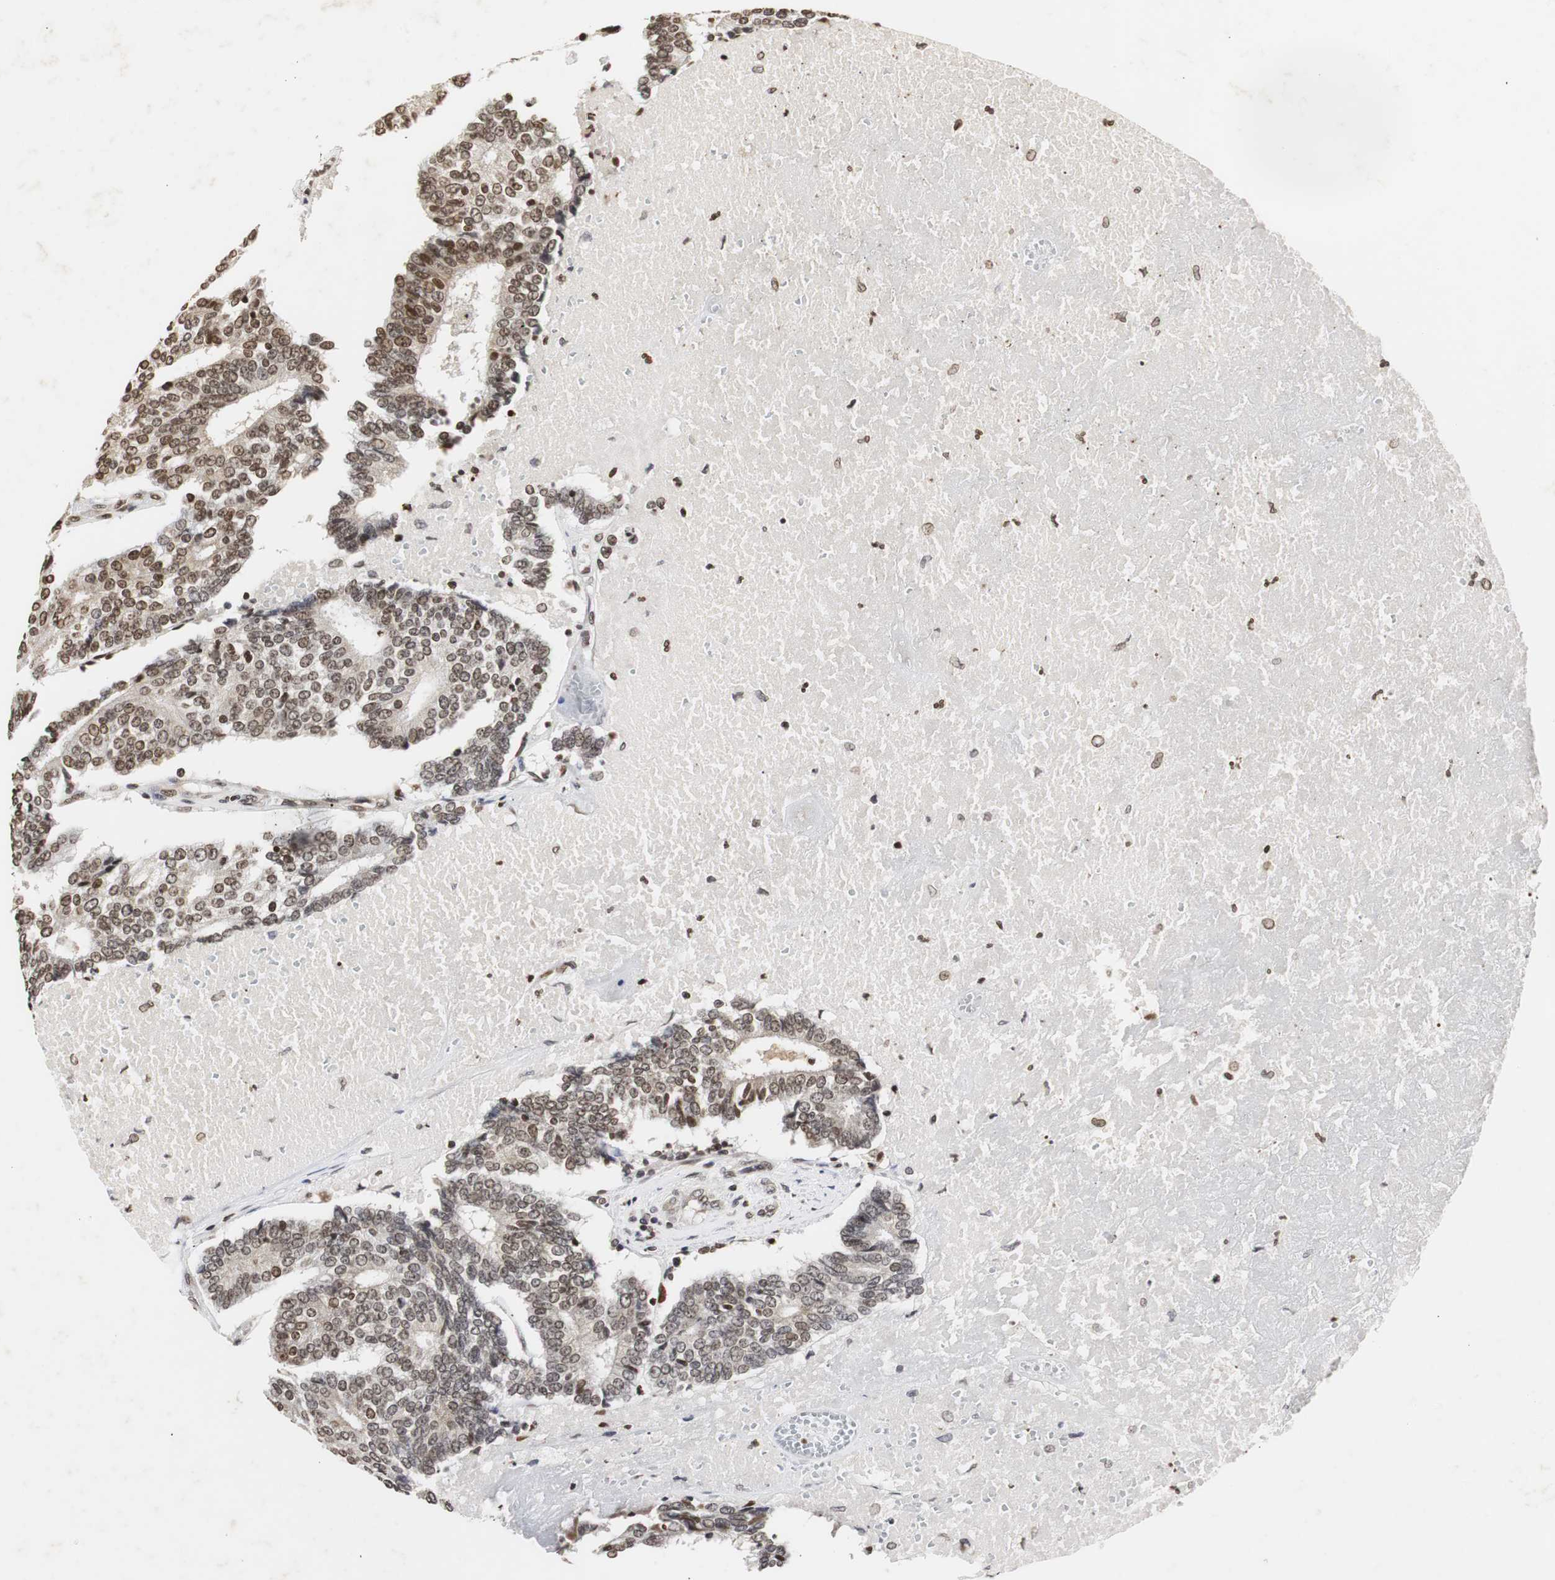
{"staining": {"intensity": "moderate", "quantity": "25%-75%", "location": "nuclear"}, "tissue": "prostate cancer", "cell_type": "Tumor cells", "image_type": "cancer", "snomed": [{"axis": "morphology", "description": "Adenocarcinoma, High grade"}, {"axis": "topography", "description": "Prostate"}], "caption": "Immunohistochemical staining of prostate adenocarcinoma (high-grade) shows medium levels of moderate nuclear protein staining in about 25%-75% of tumor cells.", "gene": "ZFC3H1", "patient": {"sex": "male", "age": 55}}